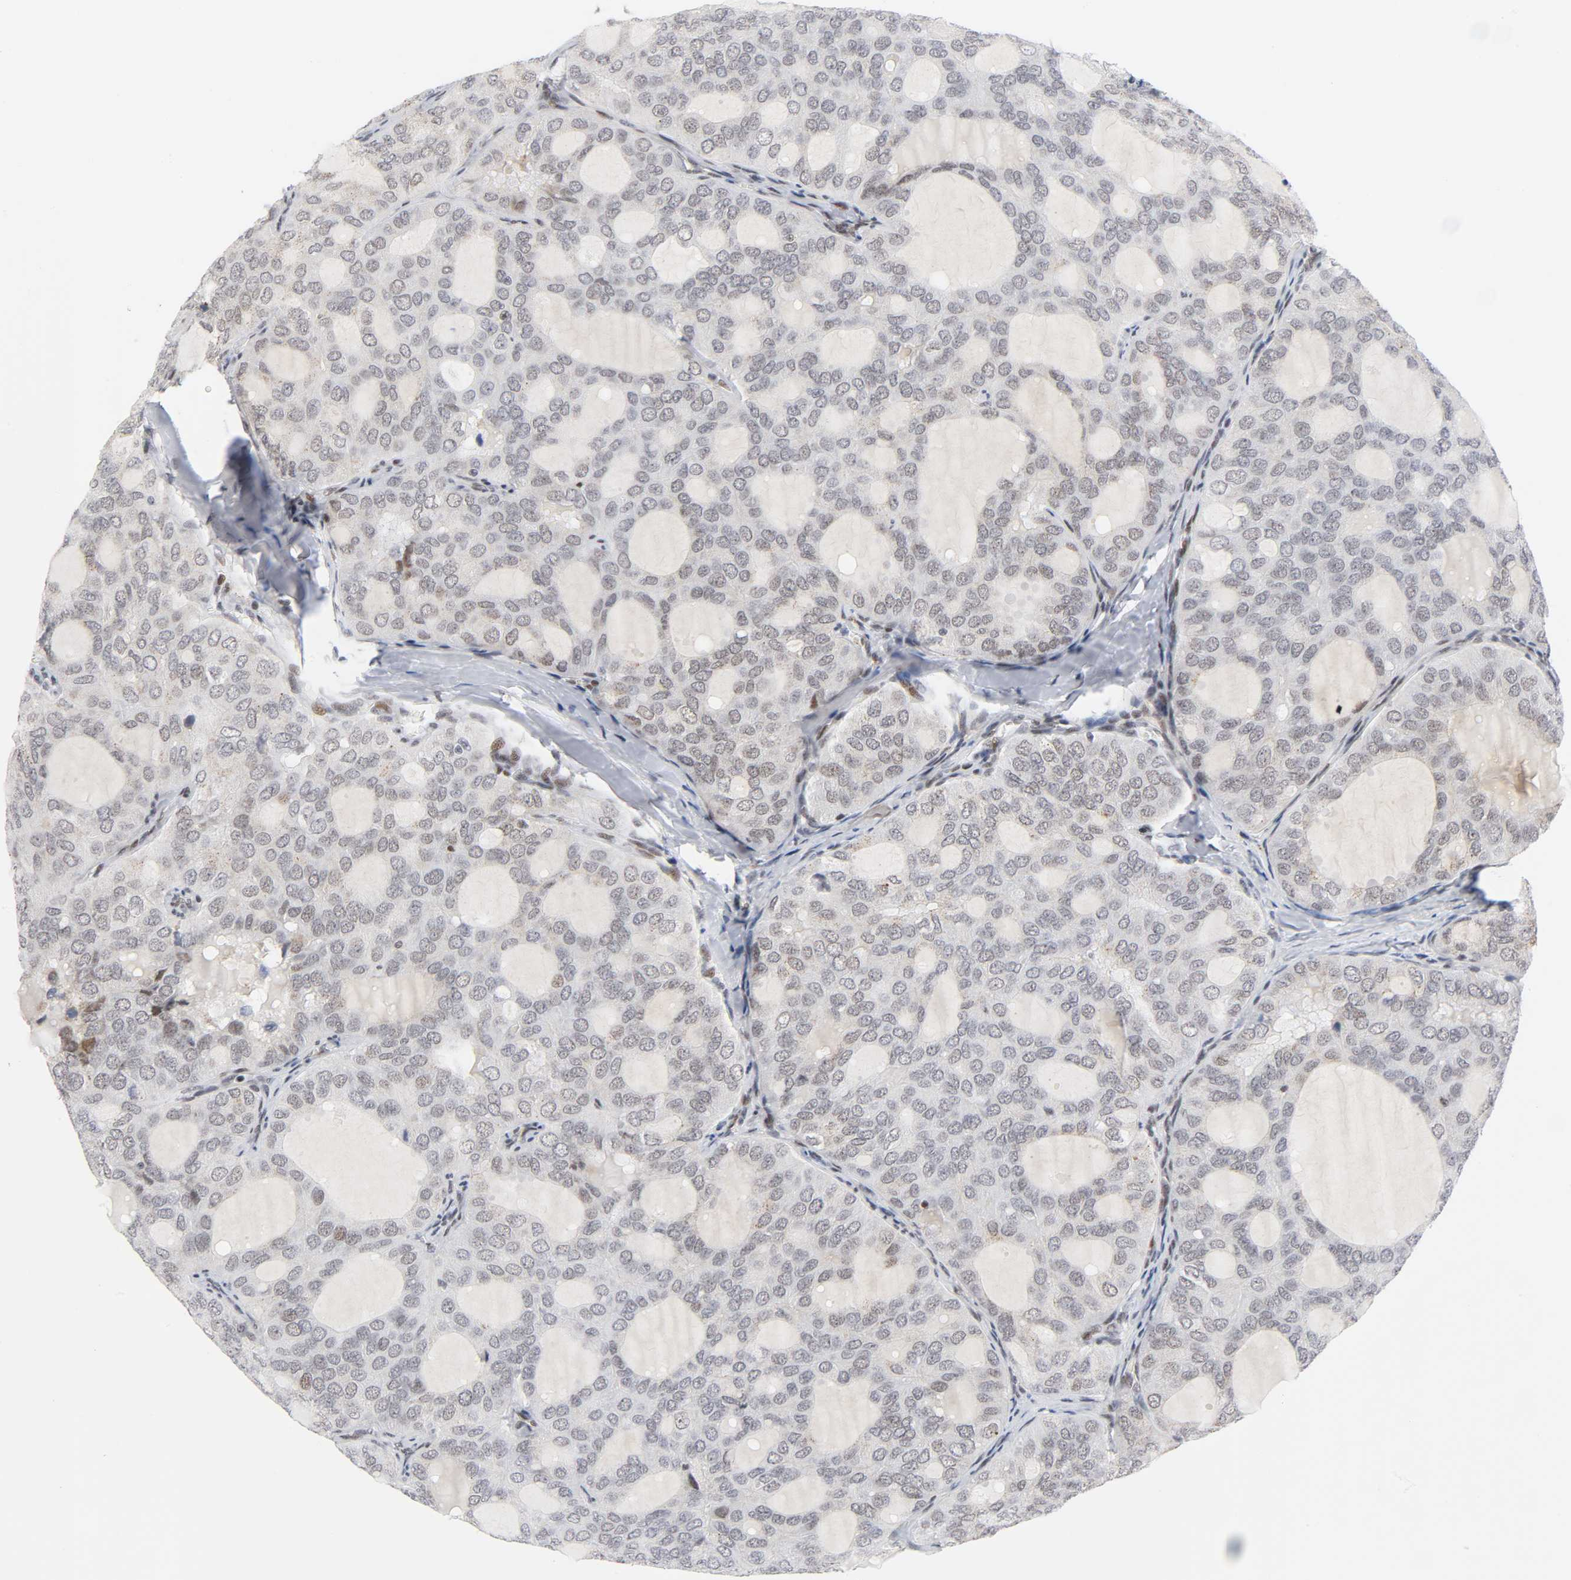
{"staining": {"intensity": "weak", "quantity": "25%-75%", "location": "cytoplasmic/membranous,nuclear"}, "tissue": "thyroid cancer", "cell_type": "Tumor cells", "image_type": "cancer", "snomed": [{"axis": "morphology", "description": "Follicular adenoma carcinoma, NOS"}, {"axis": "topography", "description": "Thyroid gland"}], "caption": "The photomicrograph shows immunohistochemical staining of thyroid follicular adenoma carcinoma. There is weak cytoplasmic/membranous and nuclear staining is identified in approximately 25%-75% of tumor cells. (brown staining indicates protein expression, while blue staining denotes nuclei).", "gene": "DIDO1", "patient": {"sex": "male", "age": 75}}